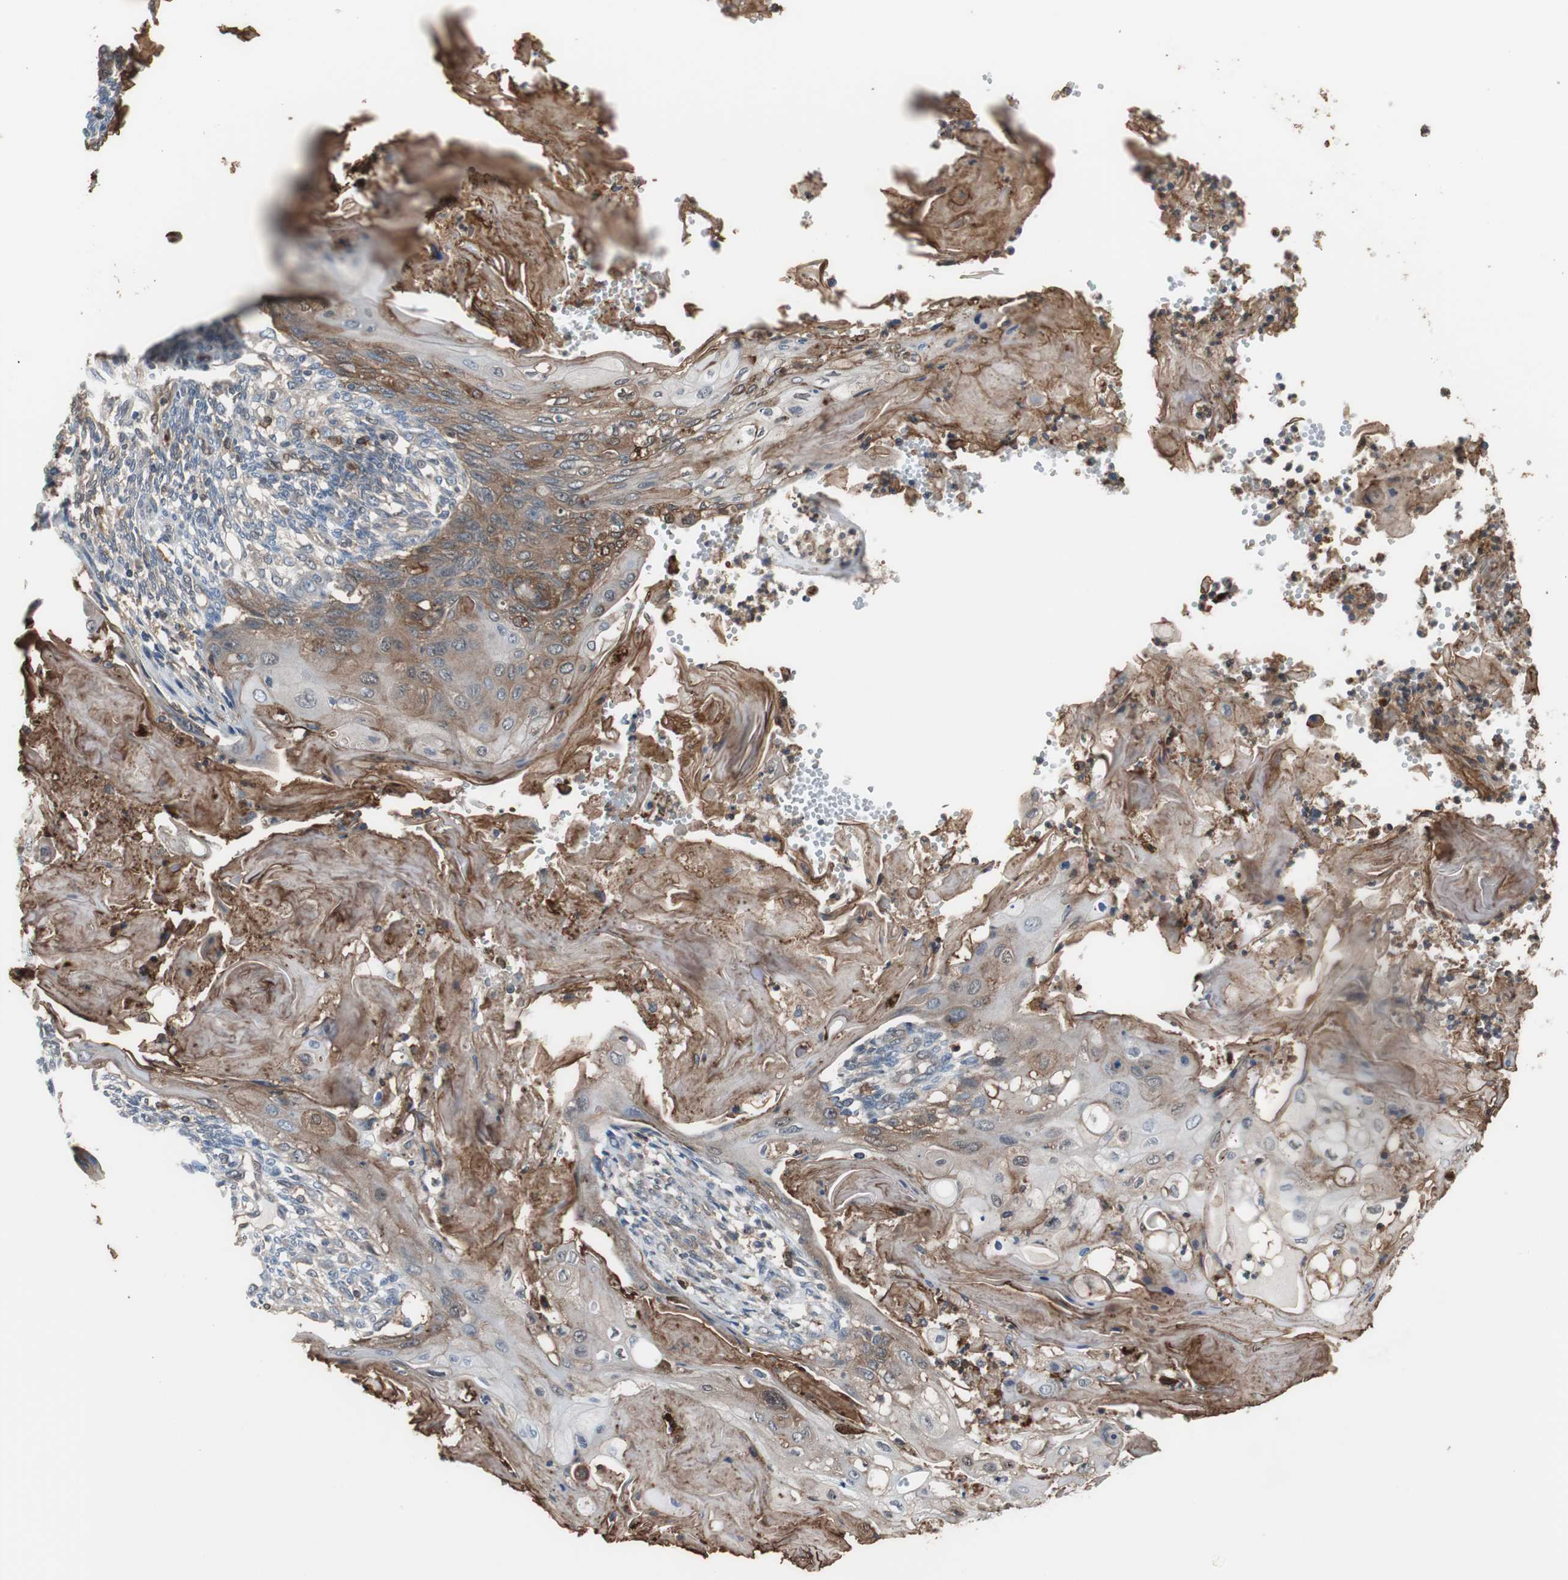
{"staining": {"intensity": "moderate", "quantity": "25%-75%", "location": "cytoplasmic/membranous,nuclear"}, "tissue": "endometrial cancer", "cell_type": "Tumor cells", "image_type": "cancer", "snomed": [{"axis": "morphology", "description": "Neoplasm, malignant, NOS"}, {"axis": "topography", "description": "Endometrium"}], "caption": "Tumor cells exhibit moderate cytoplasmic/membranous and nuclear staining in about 25%-75% of cells in endometrial cancer.", "gene": "ANXA4", "patient": {"sex": "female", "age": 74}}